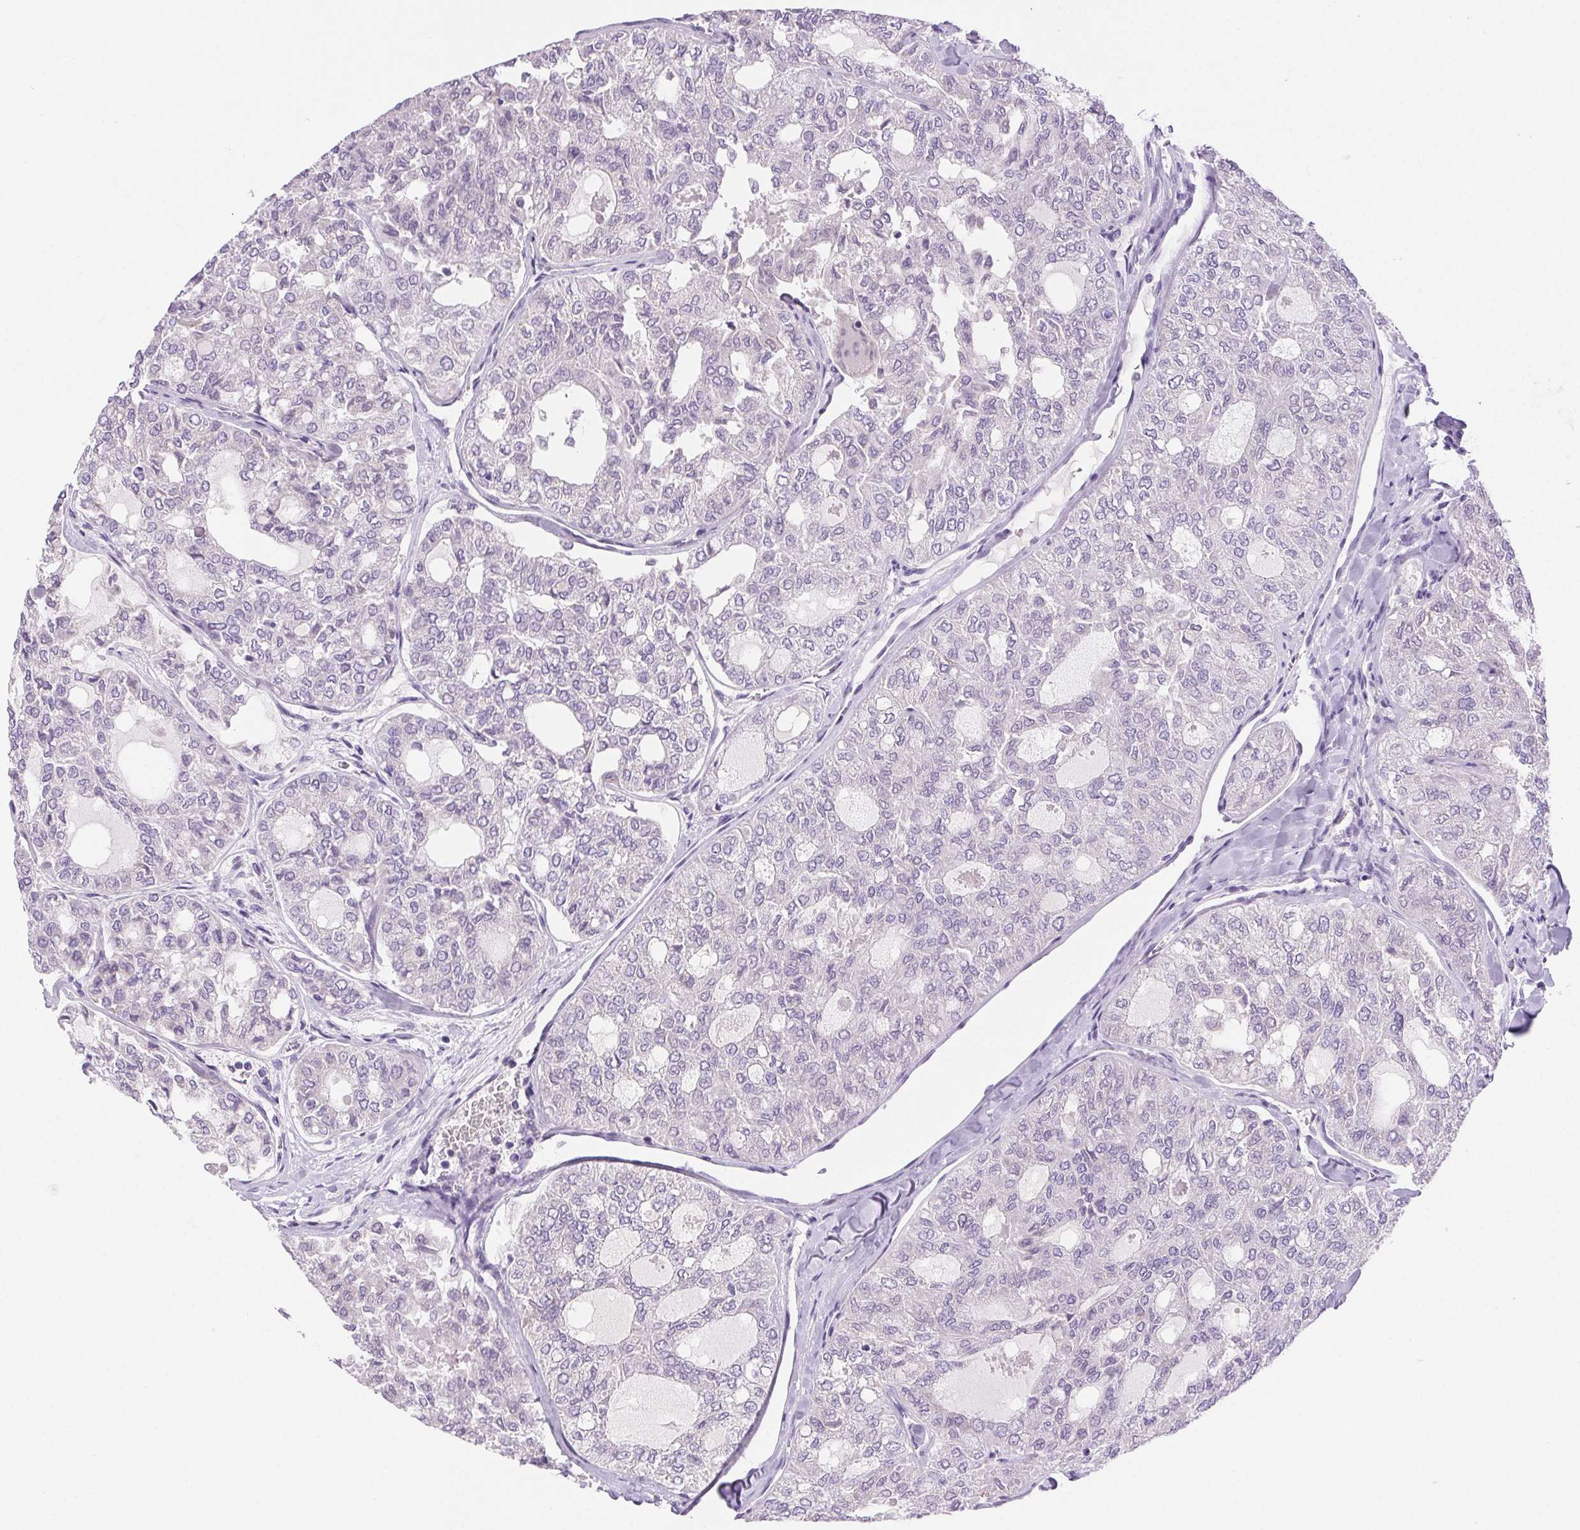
{"staining": {"intensity": "negative", "quantity": "none", "location": "none"}, "tissue": "thyroid cancer", "cell_type": "Tumor cells", "image_type": "cancer", "snomed": [{"axis": "morphology", "description": "Follicular adenoma carcinoma, NOS"}, {"axis": "topography", "description": "Thyroid gland"}], "caption": "Follicular adenoma carcinoma (thyroid) stained for a protein using IHC displays no expression tumor cells.", "gene": "ARHGAP11B", "patient": {"sex": "male", "age": 75}}